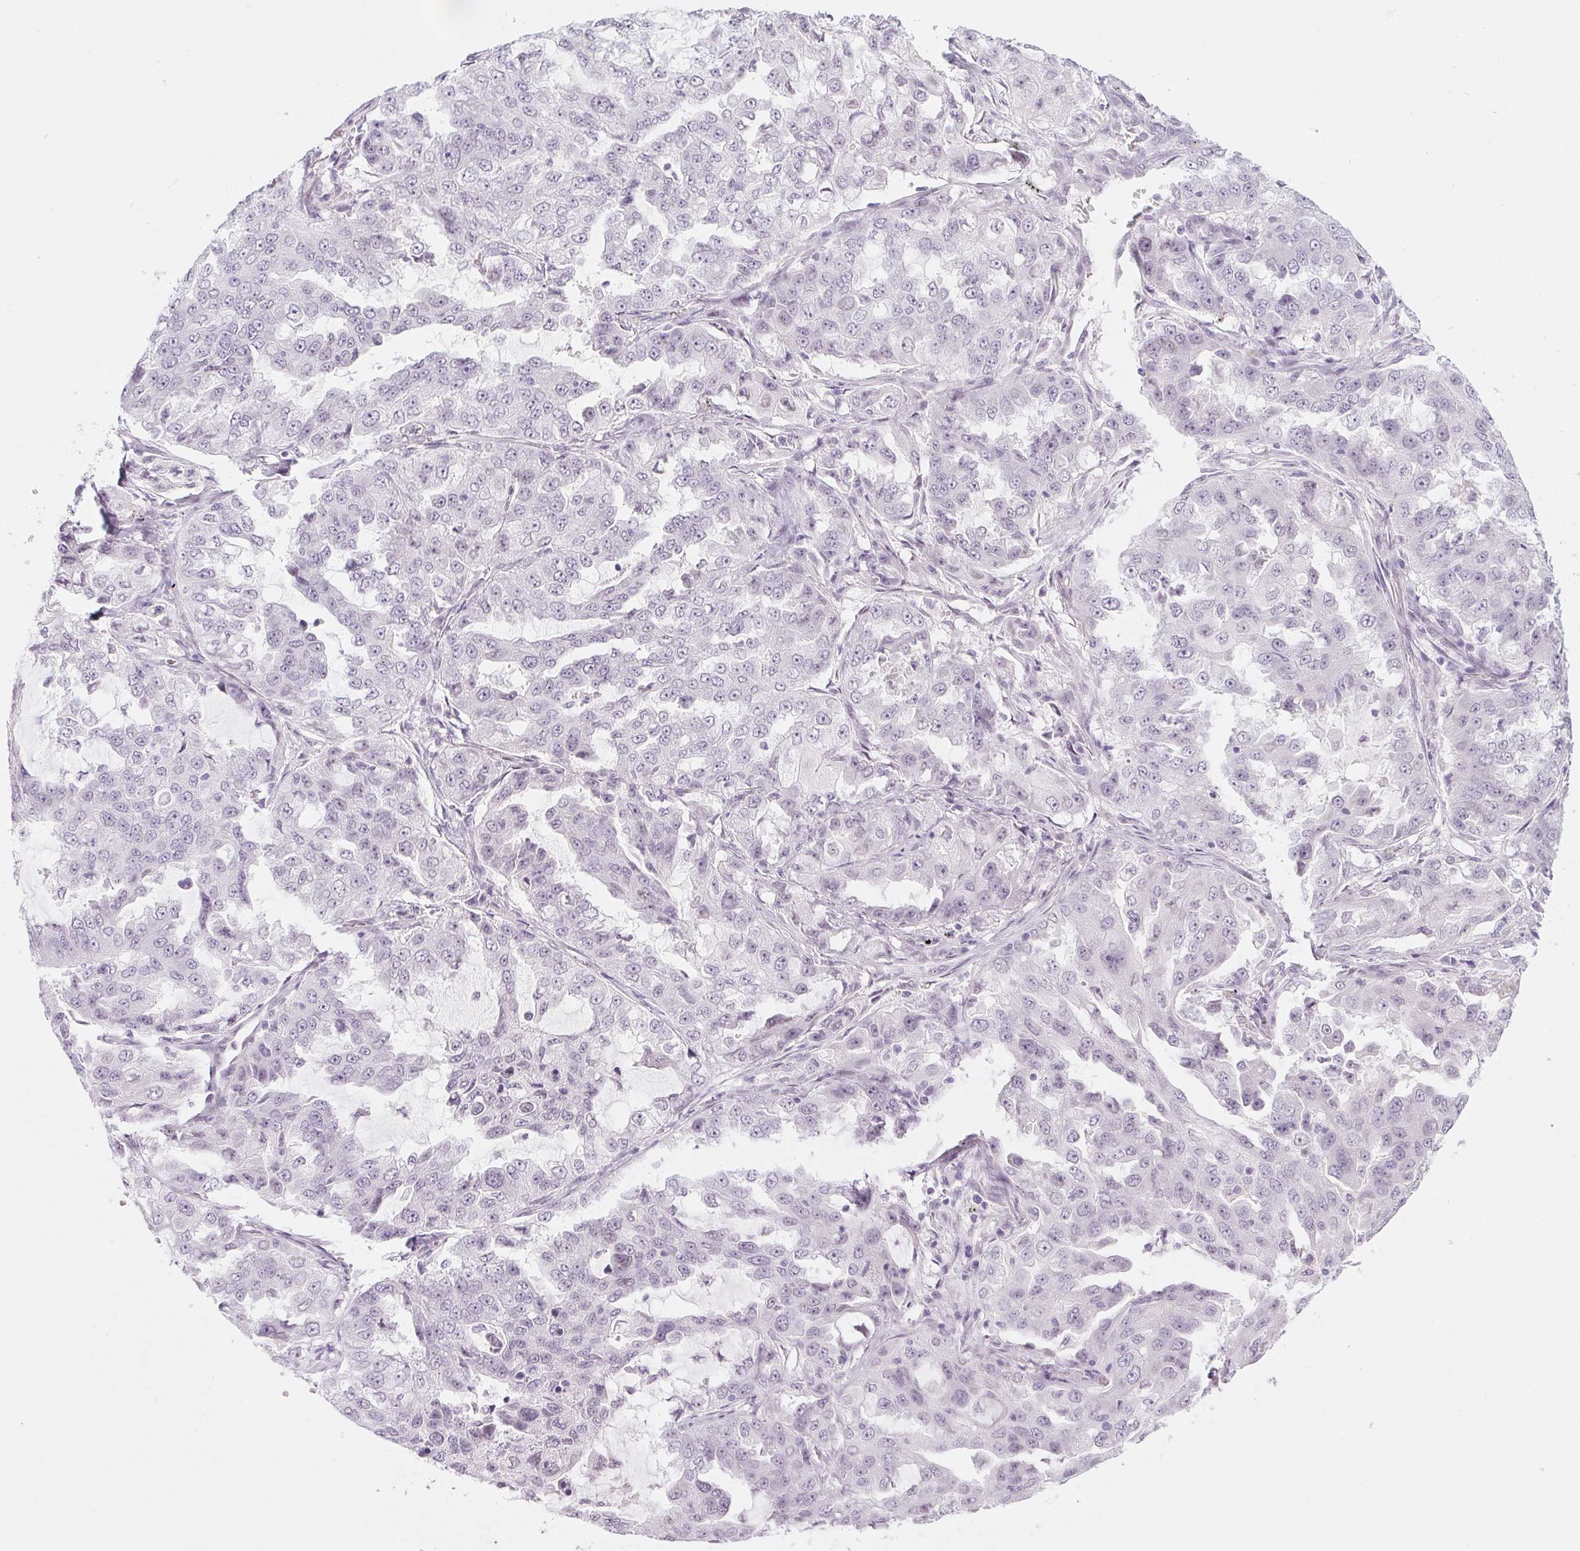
{"staining": {"intensity": "negative", "quantity": "none", "location": "none"}, "tissue": "lung cancer", "cell_type": "Tumor cells", "image_type": "cancer", "snomed": [{"axis": "morphology", "description": "Adenocarcinoma, NOS"}, {"axis": "topography", "description": "Lung"}], "caption": "The micrograph shows no staining of tumor cells in adenocarcinoma (lung). (DAB IHC visualized using brightfield microscopy, high magnification).", "gene": "KCNQ2", "patient": {"sex": "female", "age": 61}}